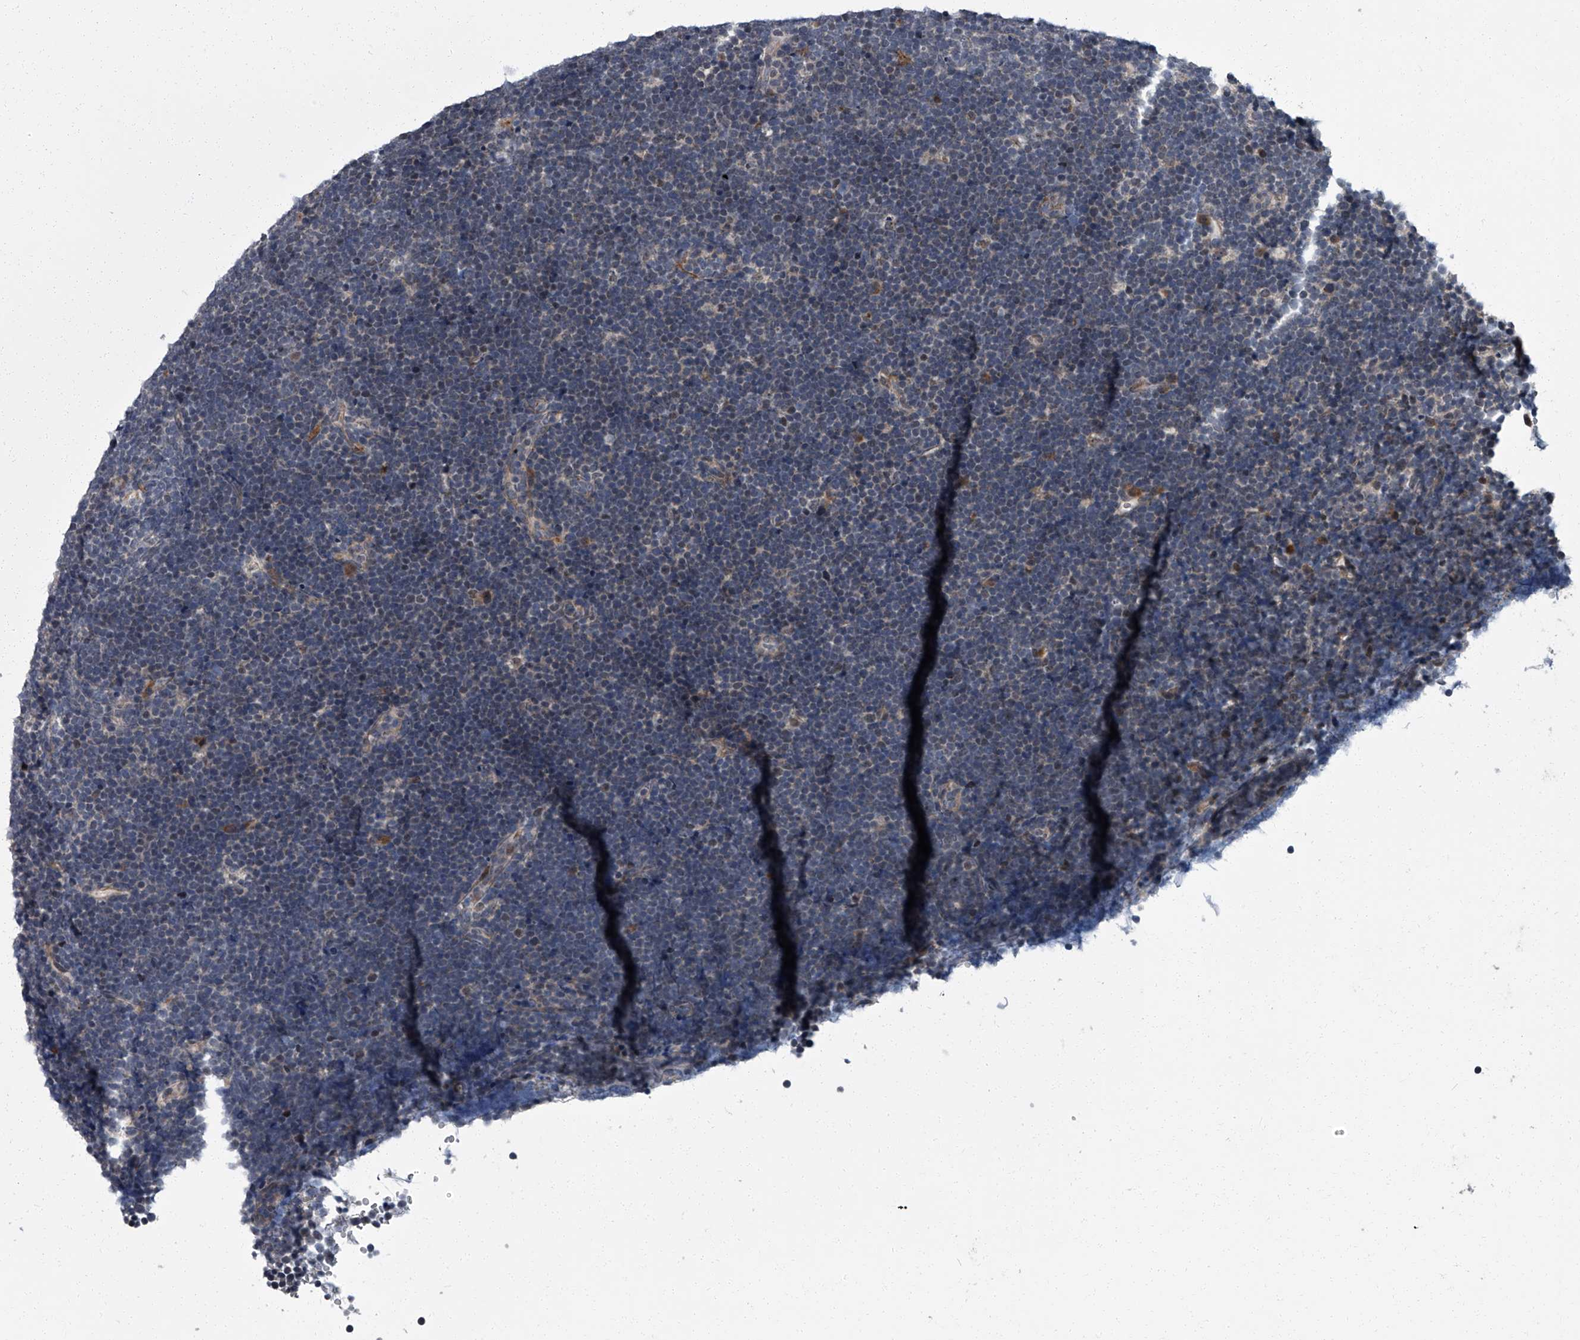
{"staining": {"intensity": "negative", "quantity": "none", "location": "none"}, "tissue": "lymphoma", "cell_type": "Tumor cells", "image_type": "cancer", "snomed": [{"axis": "morphology", "description": "Malignant lymphoma, non-Hodgkin's type, High grade"}, {"axis": "topography", "description": "Lymph node"}], "caption": "DAB (3,3'-diaminobenzidine) immunohistochemical staining of human high-grade malignant lymphoma, non-Hodgkin's type demonstrates no significant staining in tumor cells.", "gene": "ZNF274", "patient": {"sex": "male", "age": 13}}